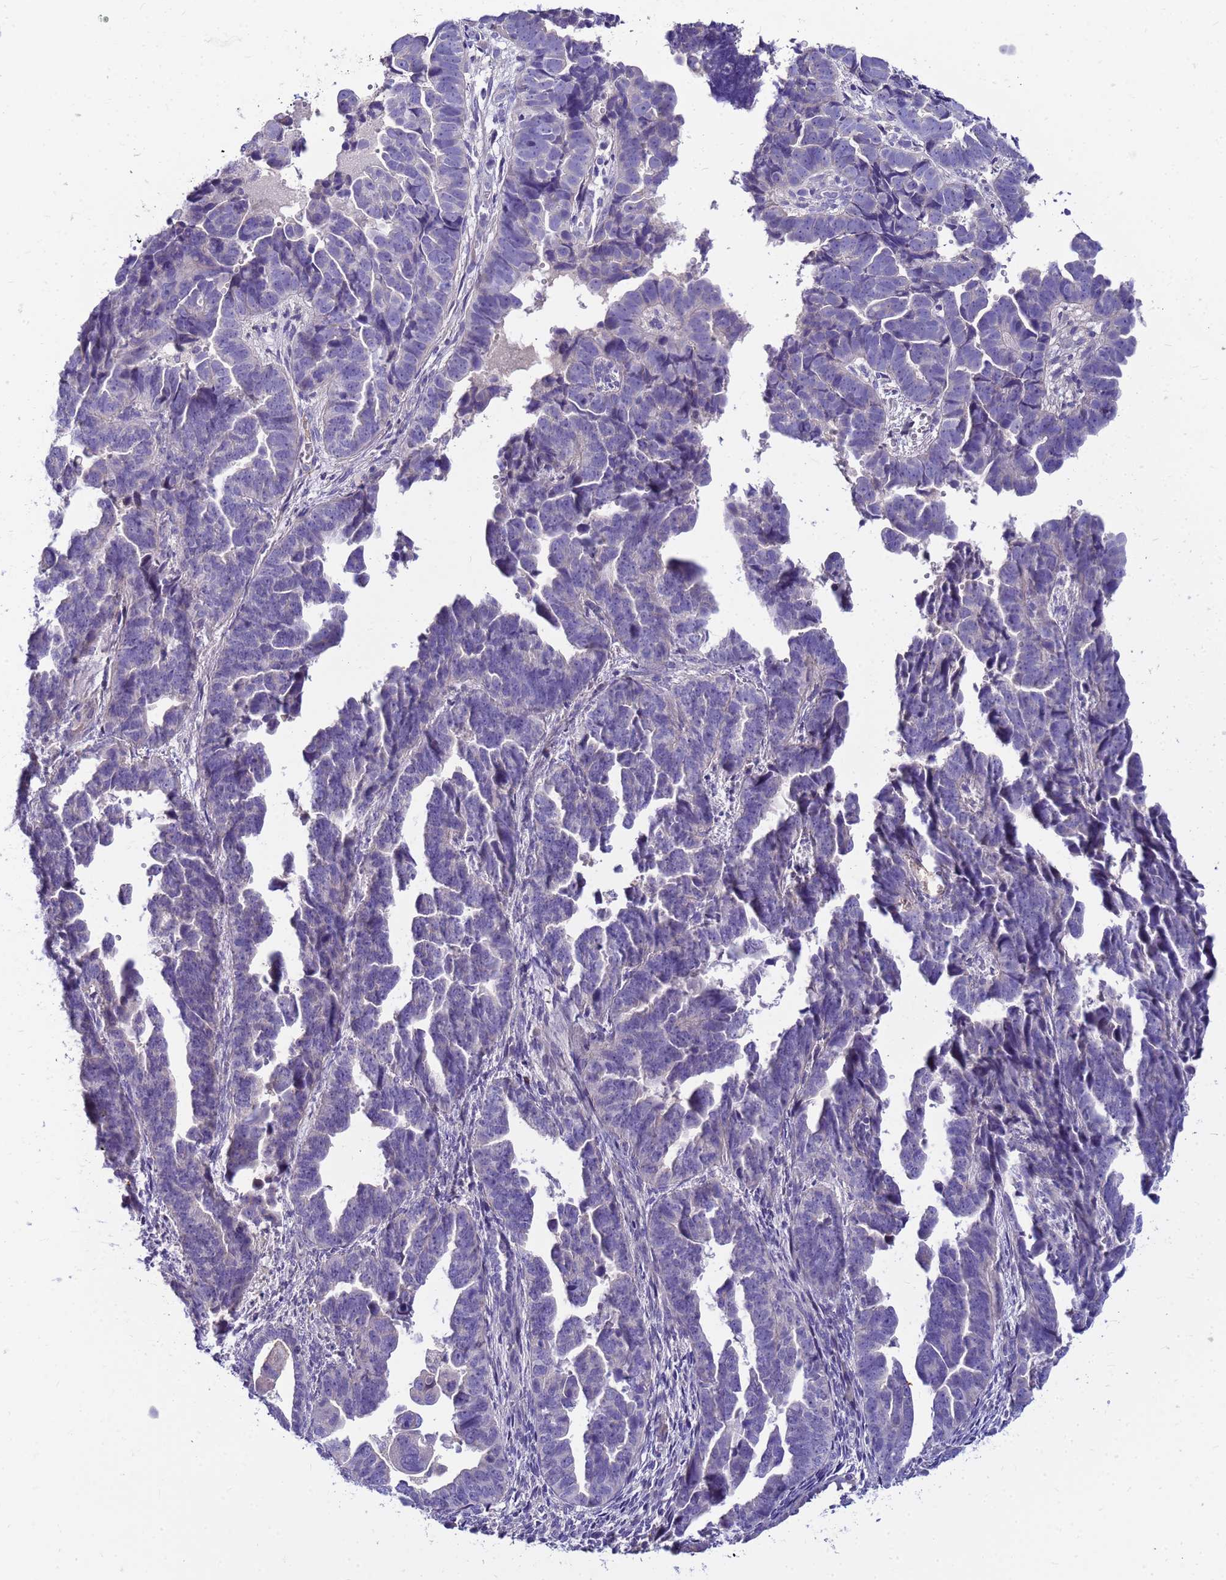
{"staining": {"intensity": "negative", "quantity": "none", "location": "none"}, "tissue": "endometrial cancer", "cell_type": "Tumor cells", "image_type": "cancer", "snomed": [{"axis": "morphology", "description": "Adenocarcinoma, NOS"}, {"axis": "topography", "description": "Endometrium"}], "caption": "This micrograph is of endometrial cancer stained with immunohistochemistry (IHC) to label a protein in brown with the nuclei are counter-stained blue. There is no staining in tumor cells.", "gene": "DPRX", "patient": {"sex": "female", "age": 75}}